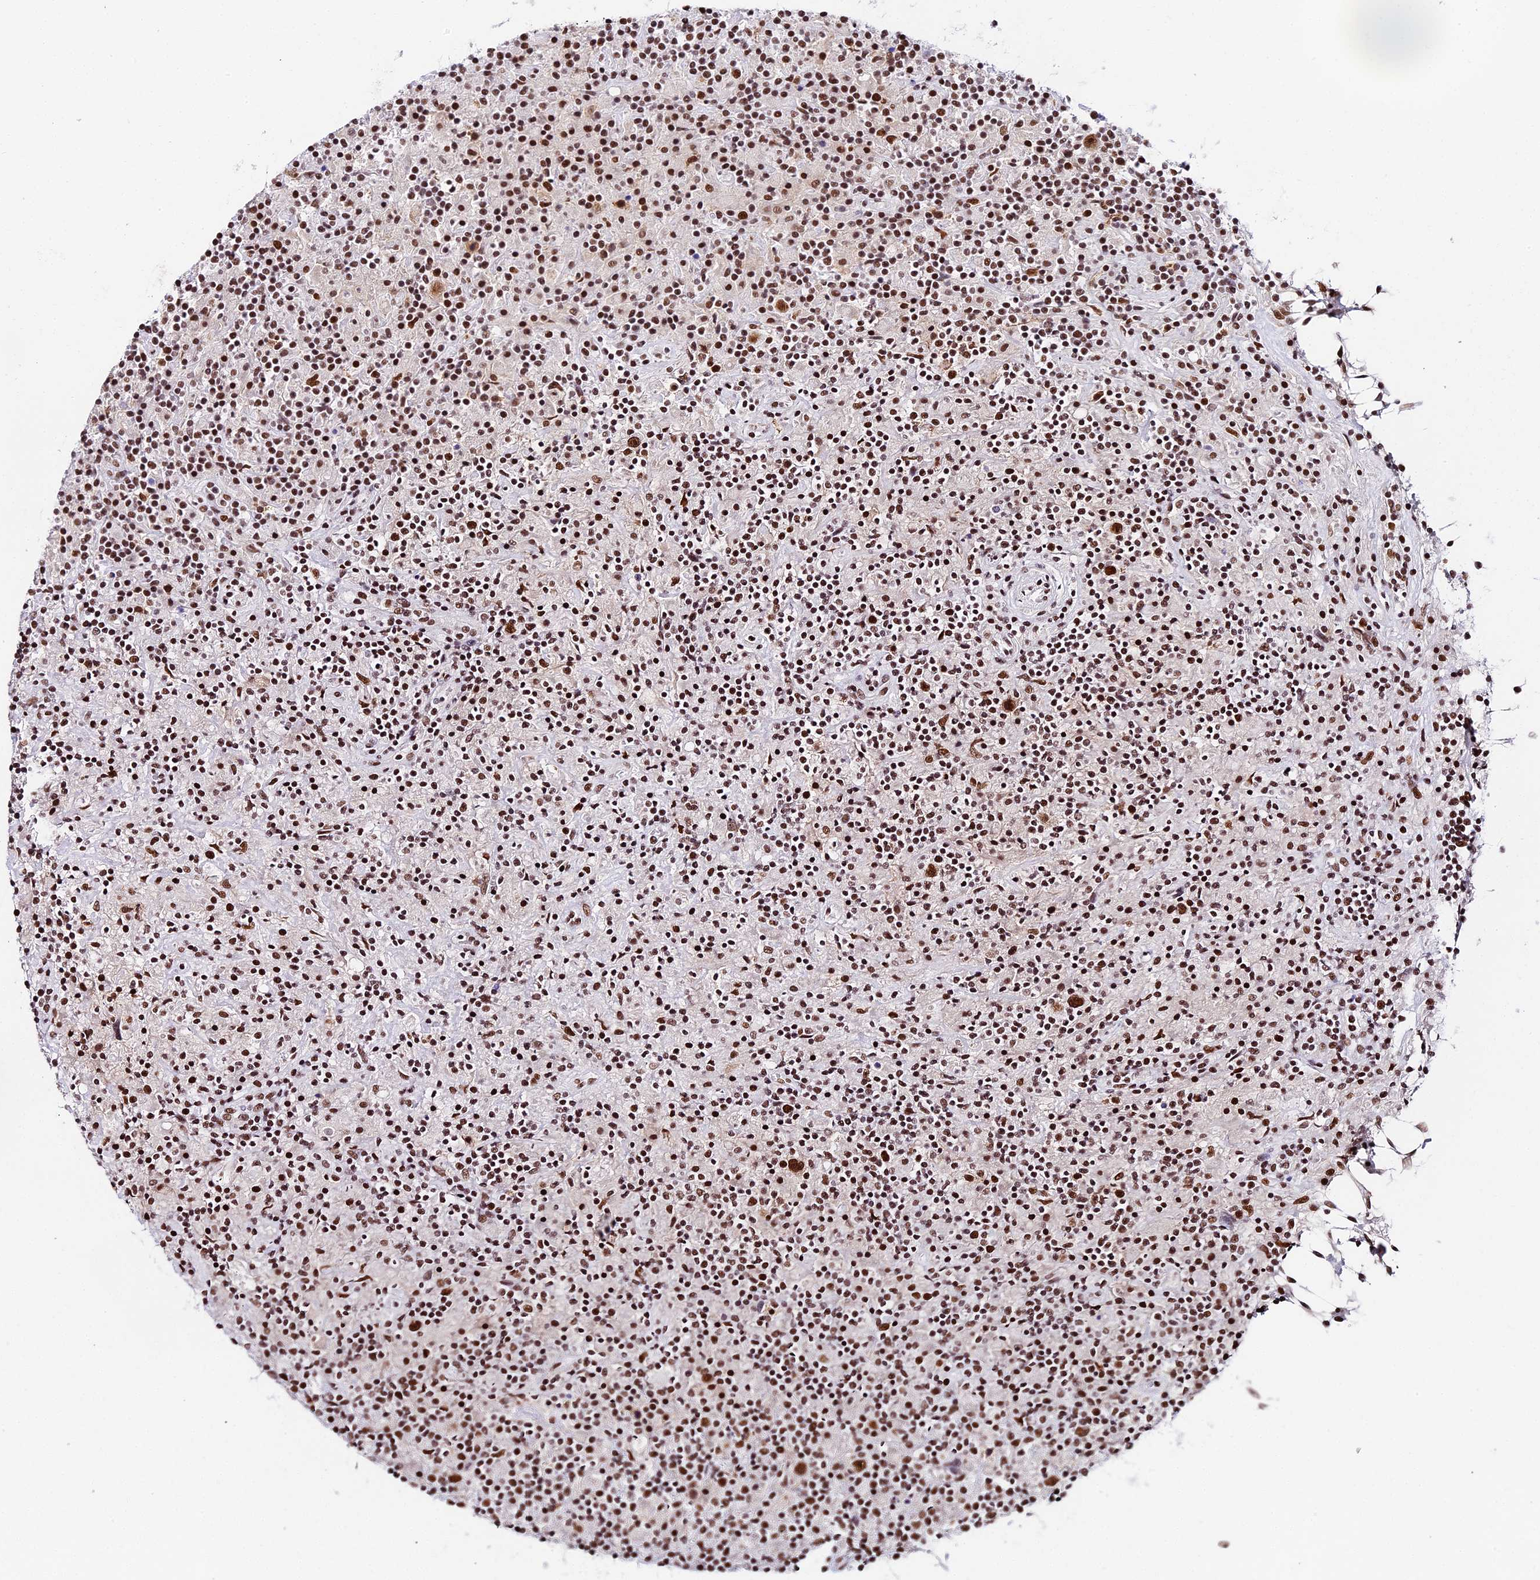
{"staining": {"intensity": "strong", "quantity": ">75%", "location": "nuclear"}, "tissue": "lymphoma", "cell_type": "Tumor cells", "image_type": "cancer", "snomed": [{"axis": "morphology", "description": "Hodgkin's disease, NOS"}, {"axis": "topography", "description": "Lymph node"}], "caption": "Immunohistochemistry micrograph of Hodgkin's disease stained for a protein (brown), which demonstrates high levels of strong nuclear expression in about >75% of tumor cells.", "gene": "SBNO1", "patient": {"sex": "male", "age": 70}}